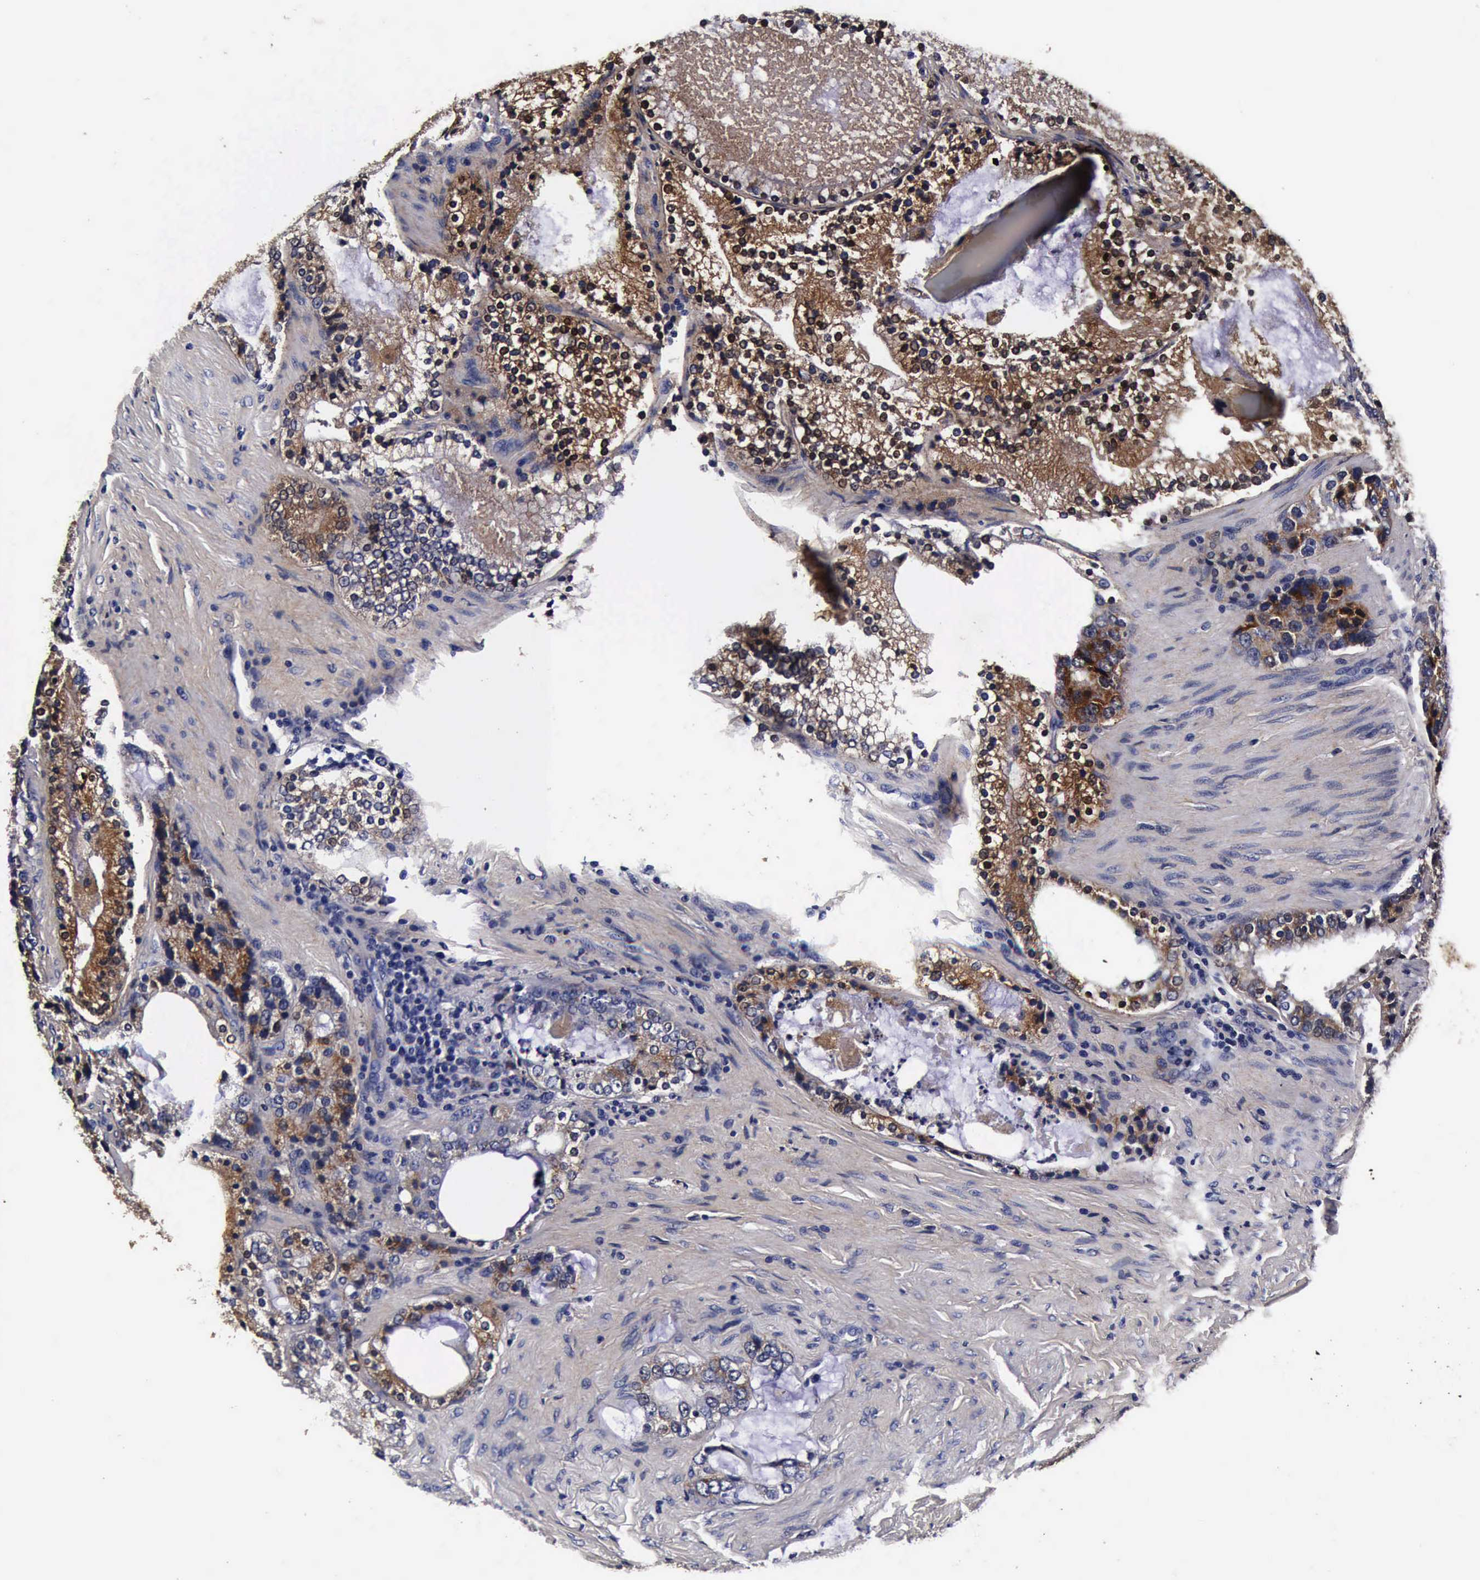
{"staining": {"intensity": "moderate", "quantity": "25%-75%", "location": "cytoplasmic/membranous"}, "tissue": "prostate cancer", "cell_type": "Tumor cells", "image_type": "cancer", "snomed": [{"axis": "morphology", "description": "Adenocarcinoma, High grade"}, {"axis": "topography", "description": "Prostate"}], "caption": "There is medium levels of moderate cytoplasmic/membranous staining in tumor cells of adenocarcinoma (high-grade) (prostate), as demonstrated by immunohistochemical staining (brown color).", "gene": "CST3", "patient": {"sex": "male", "age": 63}}